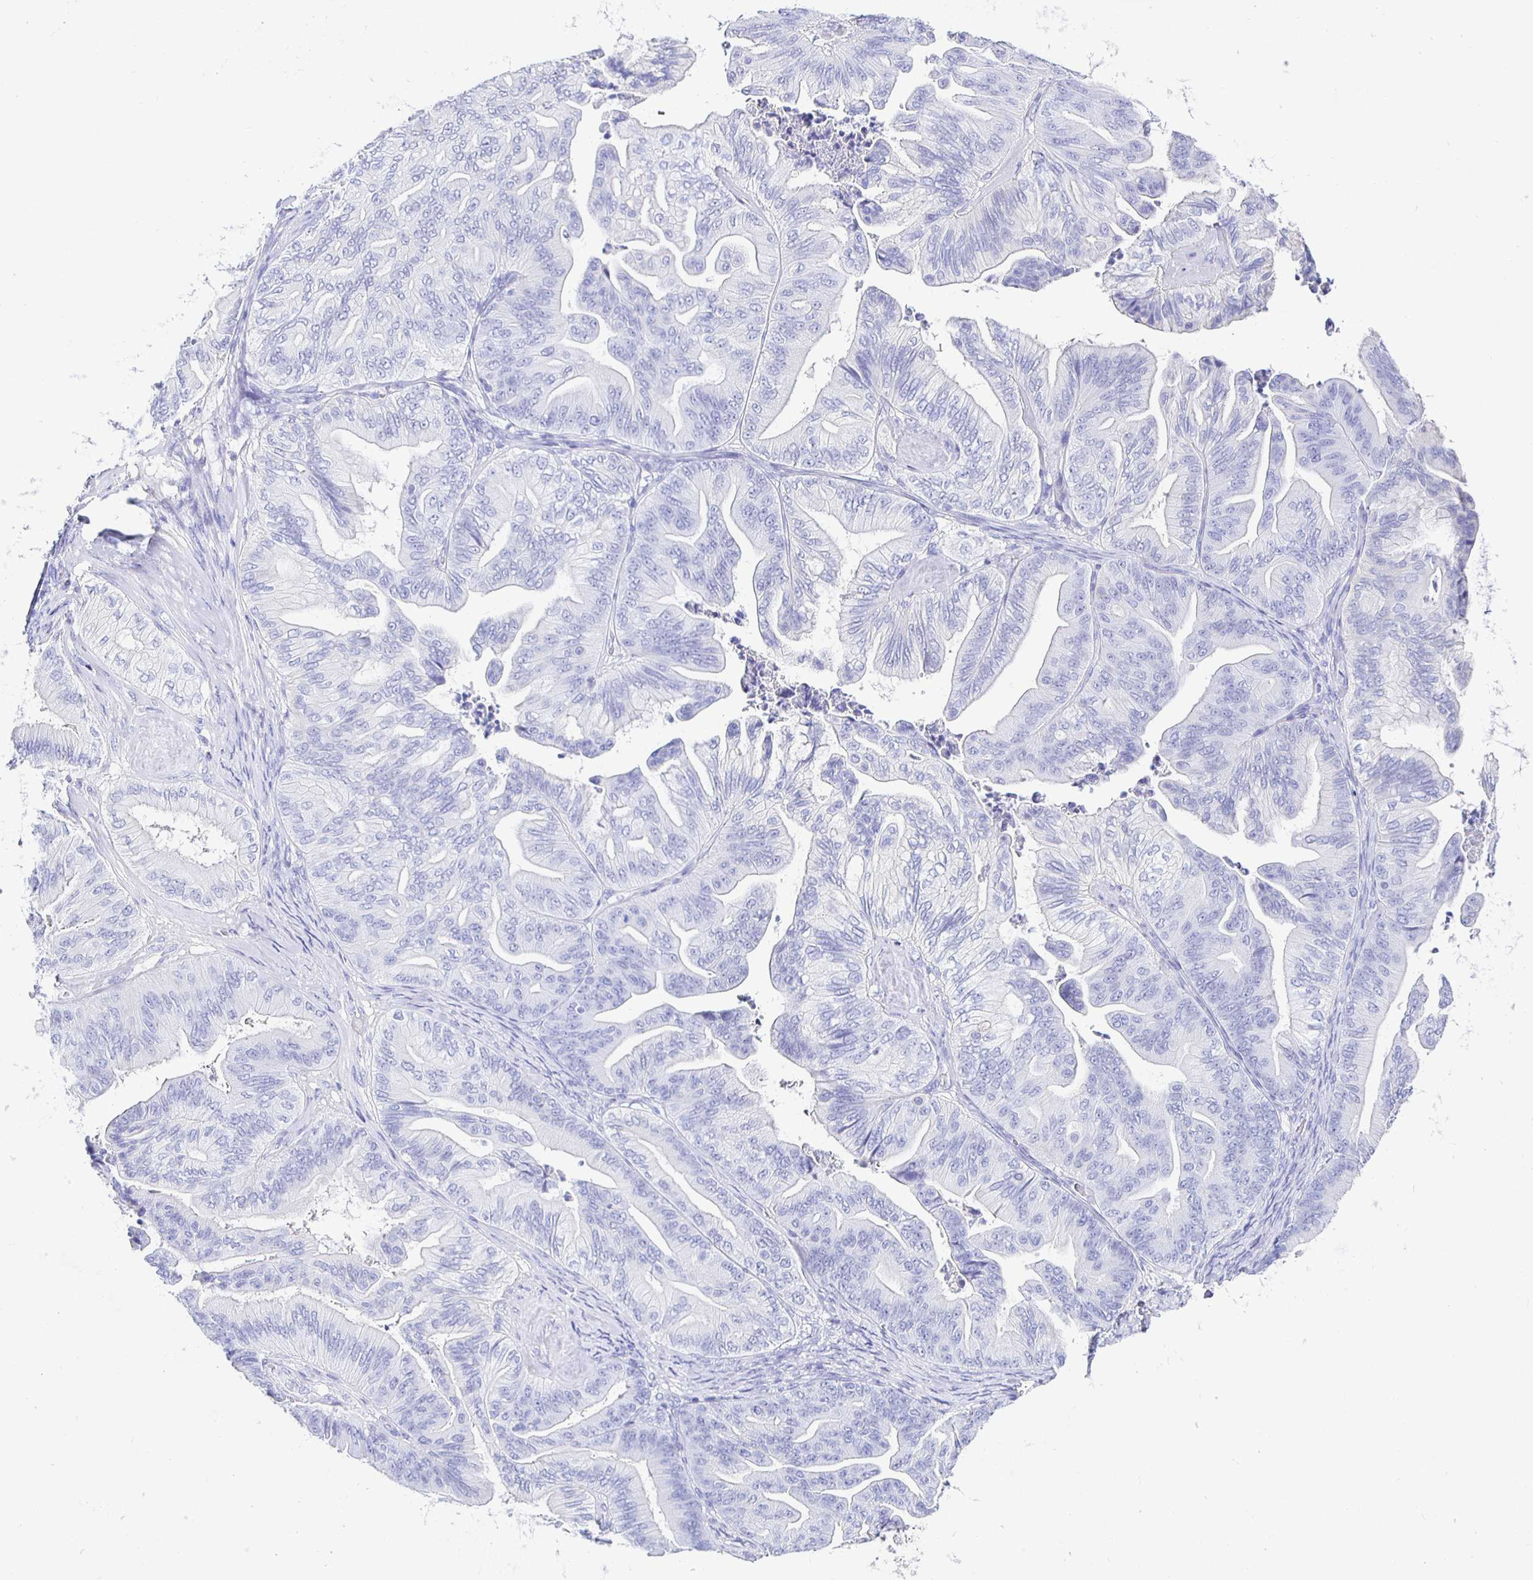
{"staining": {"intensity": "negative", "quantity": "none", "location": "none"}, "tissue": "ovarian cancer", "cell_type": "Tumor cells", "image_type": "cancer", "snomed": [{"axis": "morphology", "description": "Cystadenocarcinoma, mucinous, NOS"}, {"axis": "topography", "description": "Ovary"}], "caption": "There is no significant positivity in tumor cells of mucinous cystadenocarcinoma (ovarian). The staining is performed using DAB (3,3'-diaminobenzidine) brown chromogen with nuclei counter-stained in using hematoxylin.", "gene": "UMOD", "patient": {"sex": "female", "age": 67}}